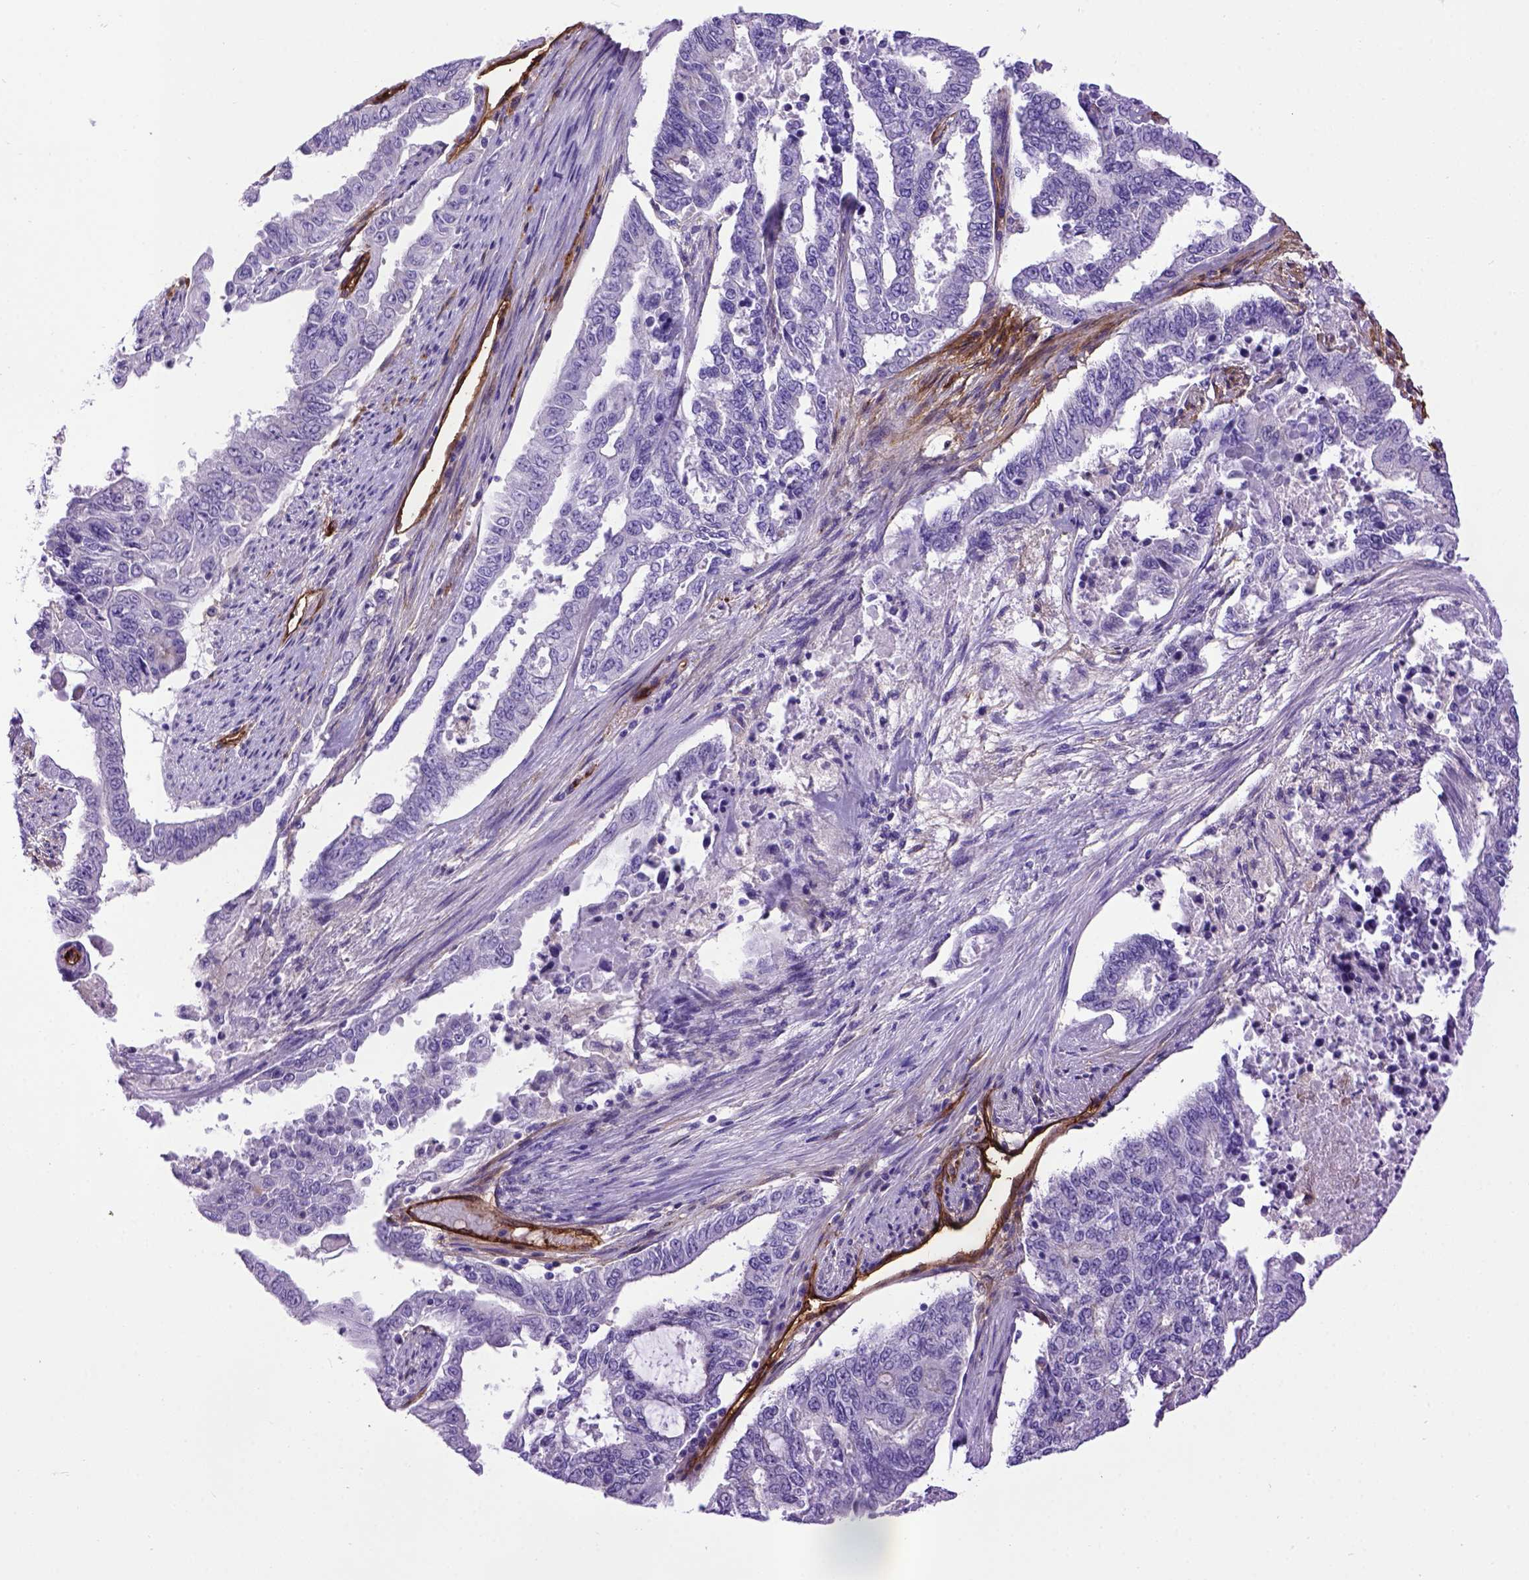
{"staining": {"intensity": "negative", "quantity": "none", "location": "none"}, "tissue": "endometrial cancer", "cell_type": "Tumor cells", "image_type": "cancer", "snomed": [{"axis": "morphology", "description": "Adenocarcinoma, NOS"}, {"axis": "topography", "description": "Uterus"}], "caption": "DAB (3,3'-diaminobenzidine) immunohistochemical staining of human adenocarcinoma (endometrial) reveals no significant expression in tumor cells.", "gene": "ENG", "patient": {"sex": "female", "age": 59}}